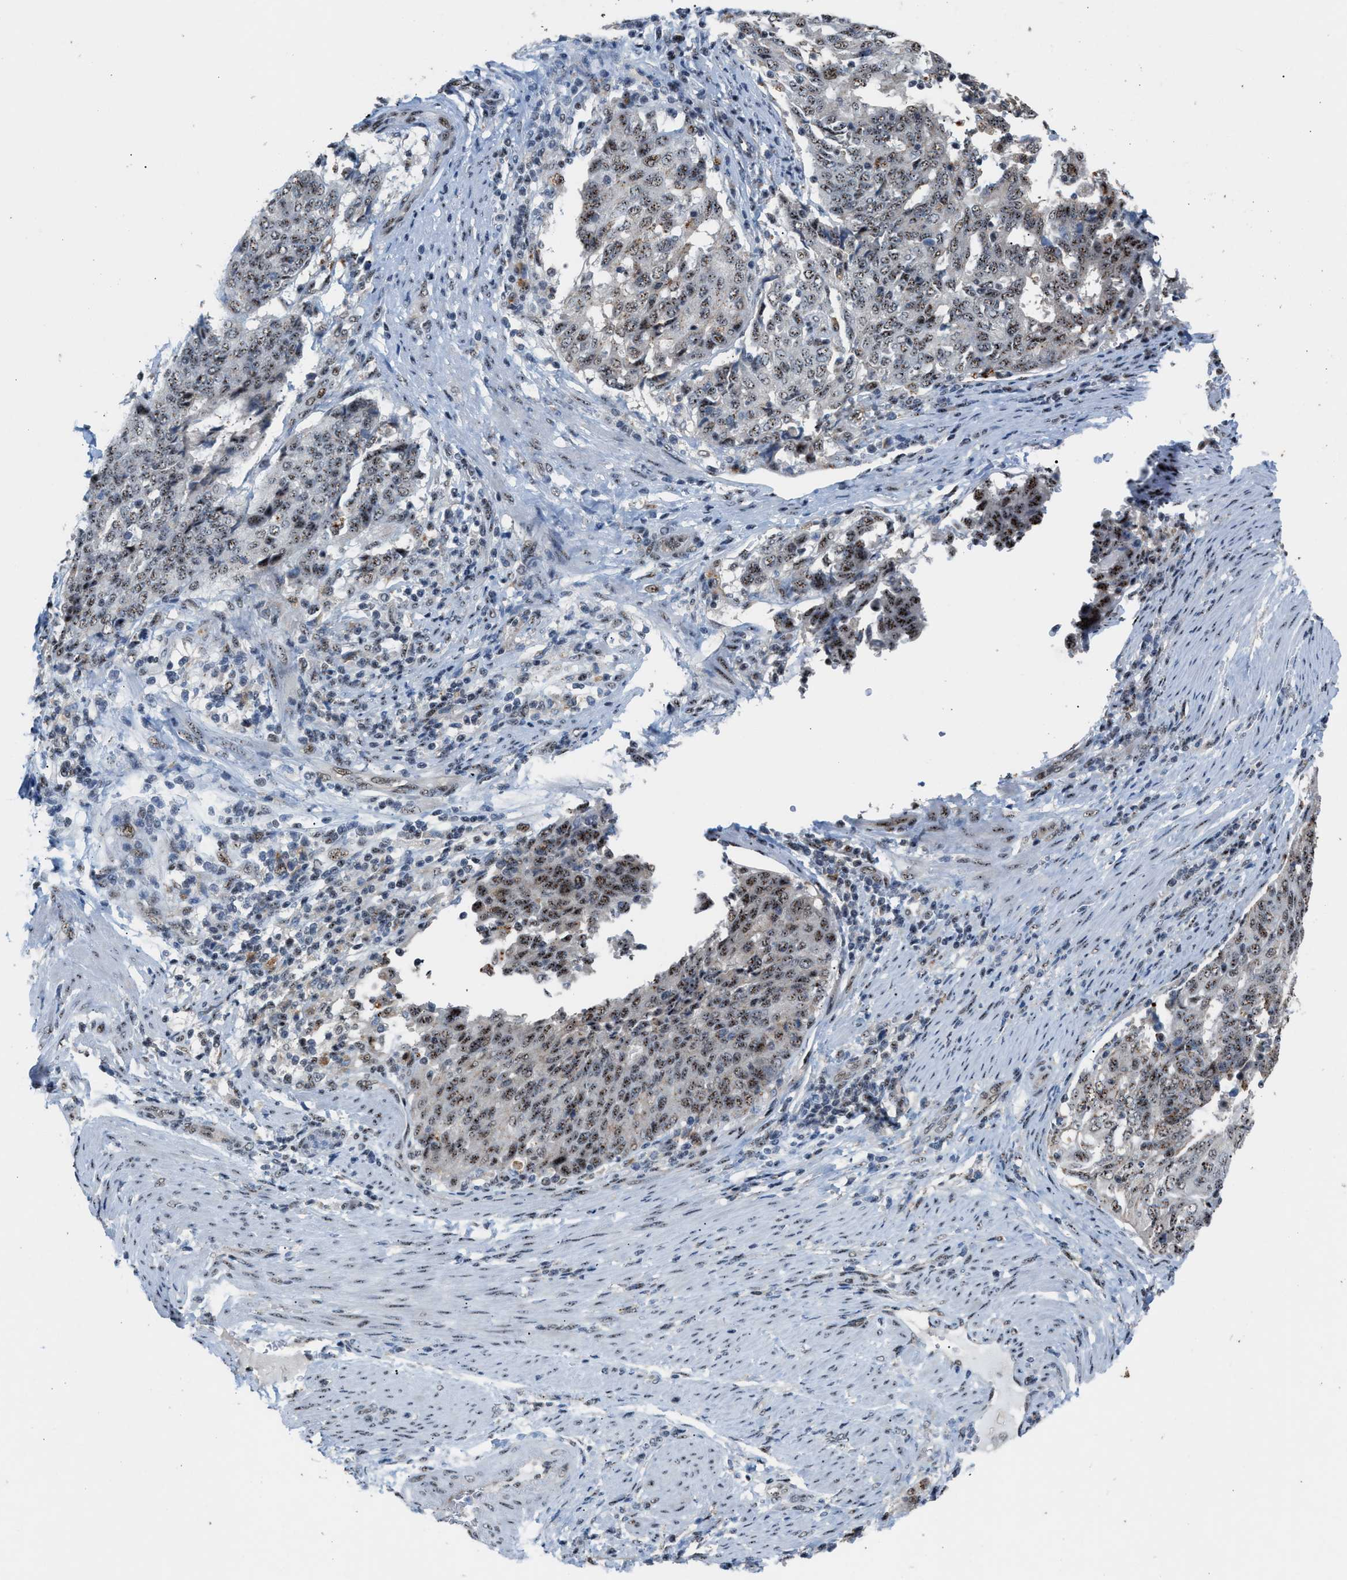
{"staining": {"intensity": "weak", "quantity": "25%-75%", "location": "nuclear"}, "tissue": "endometrial cancer", "cell_type": "Tumor cells", "image_type": "cancer", "snomed": [{"axis": "morphology", "description": "Adenocarcinoma, NOS"}, {"axis": "topography", "description": "Endometrium"}], "caption": "Human adenocarcinoma (endometrial) stained for a protein (brown) shows weak nuclear positive positivity in about 25%-75% of tumor cells.", "gene": "CENPP", "patient": {"sex": "female", "age": 80}}